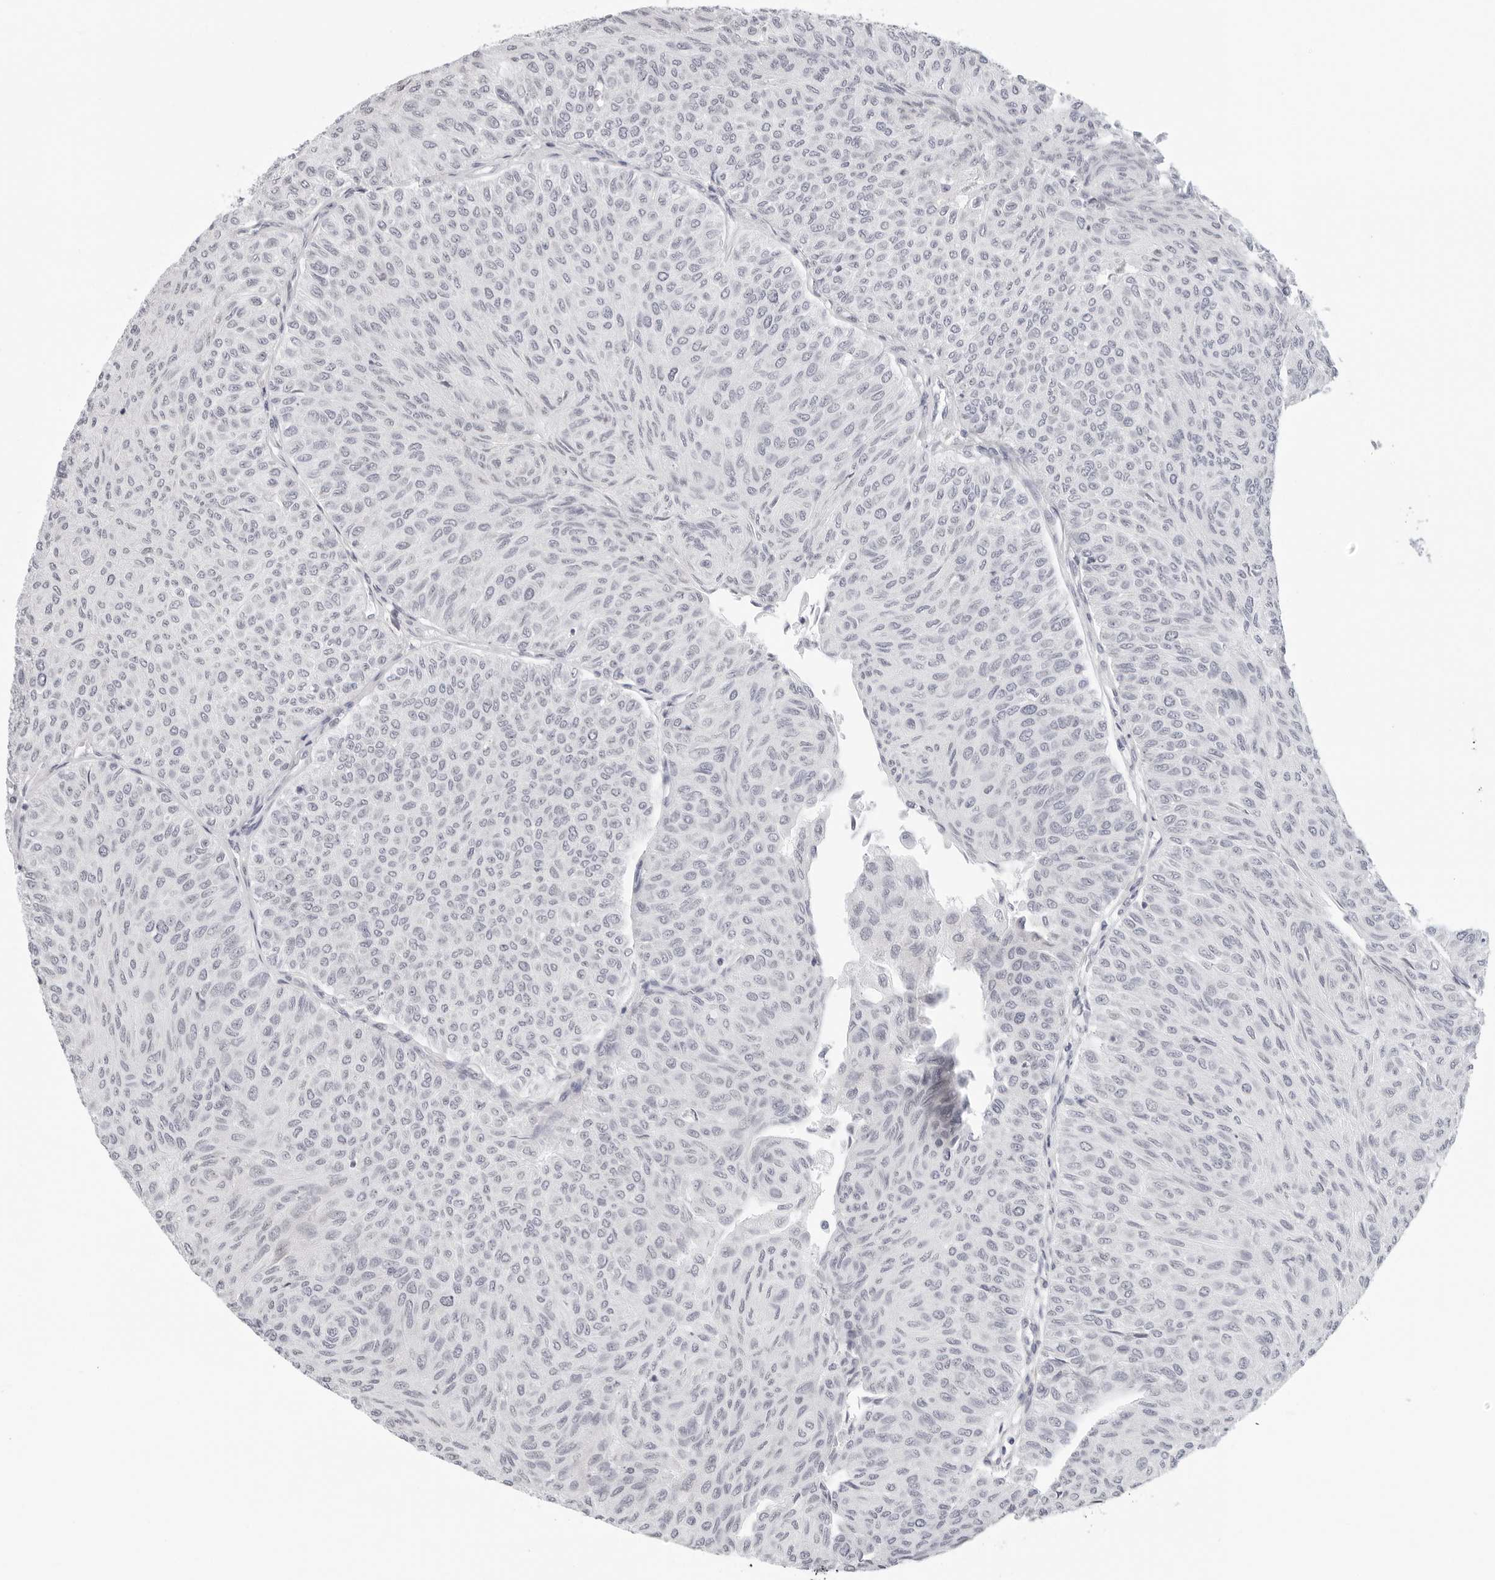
{"staining": {"intensity": "negative", "quantity": "none", "location": "none"}, "tissue": "urothelial cancer", "cell_type": "Tumor cells", "image_type": "cancer", "snomed": [{"axis": "morphology", "description": "Urothelial carcinoma, Low grade"}, {"axis": "topography", "description": "Urinary bladder"}], "caption": "The histopathology image shows no significant positivity in tumor cells of urothelial carcinoma (low-grade).", "gene": "EDN2", "patient": {"sex": "male", "age": 78}}